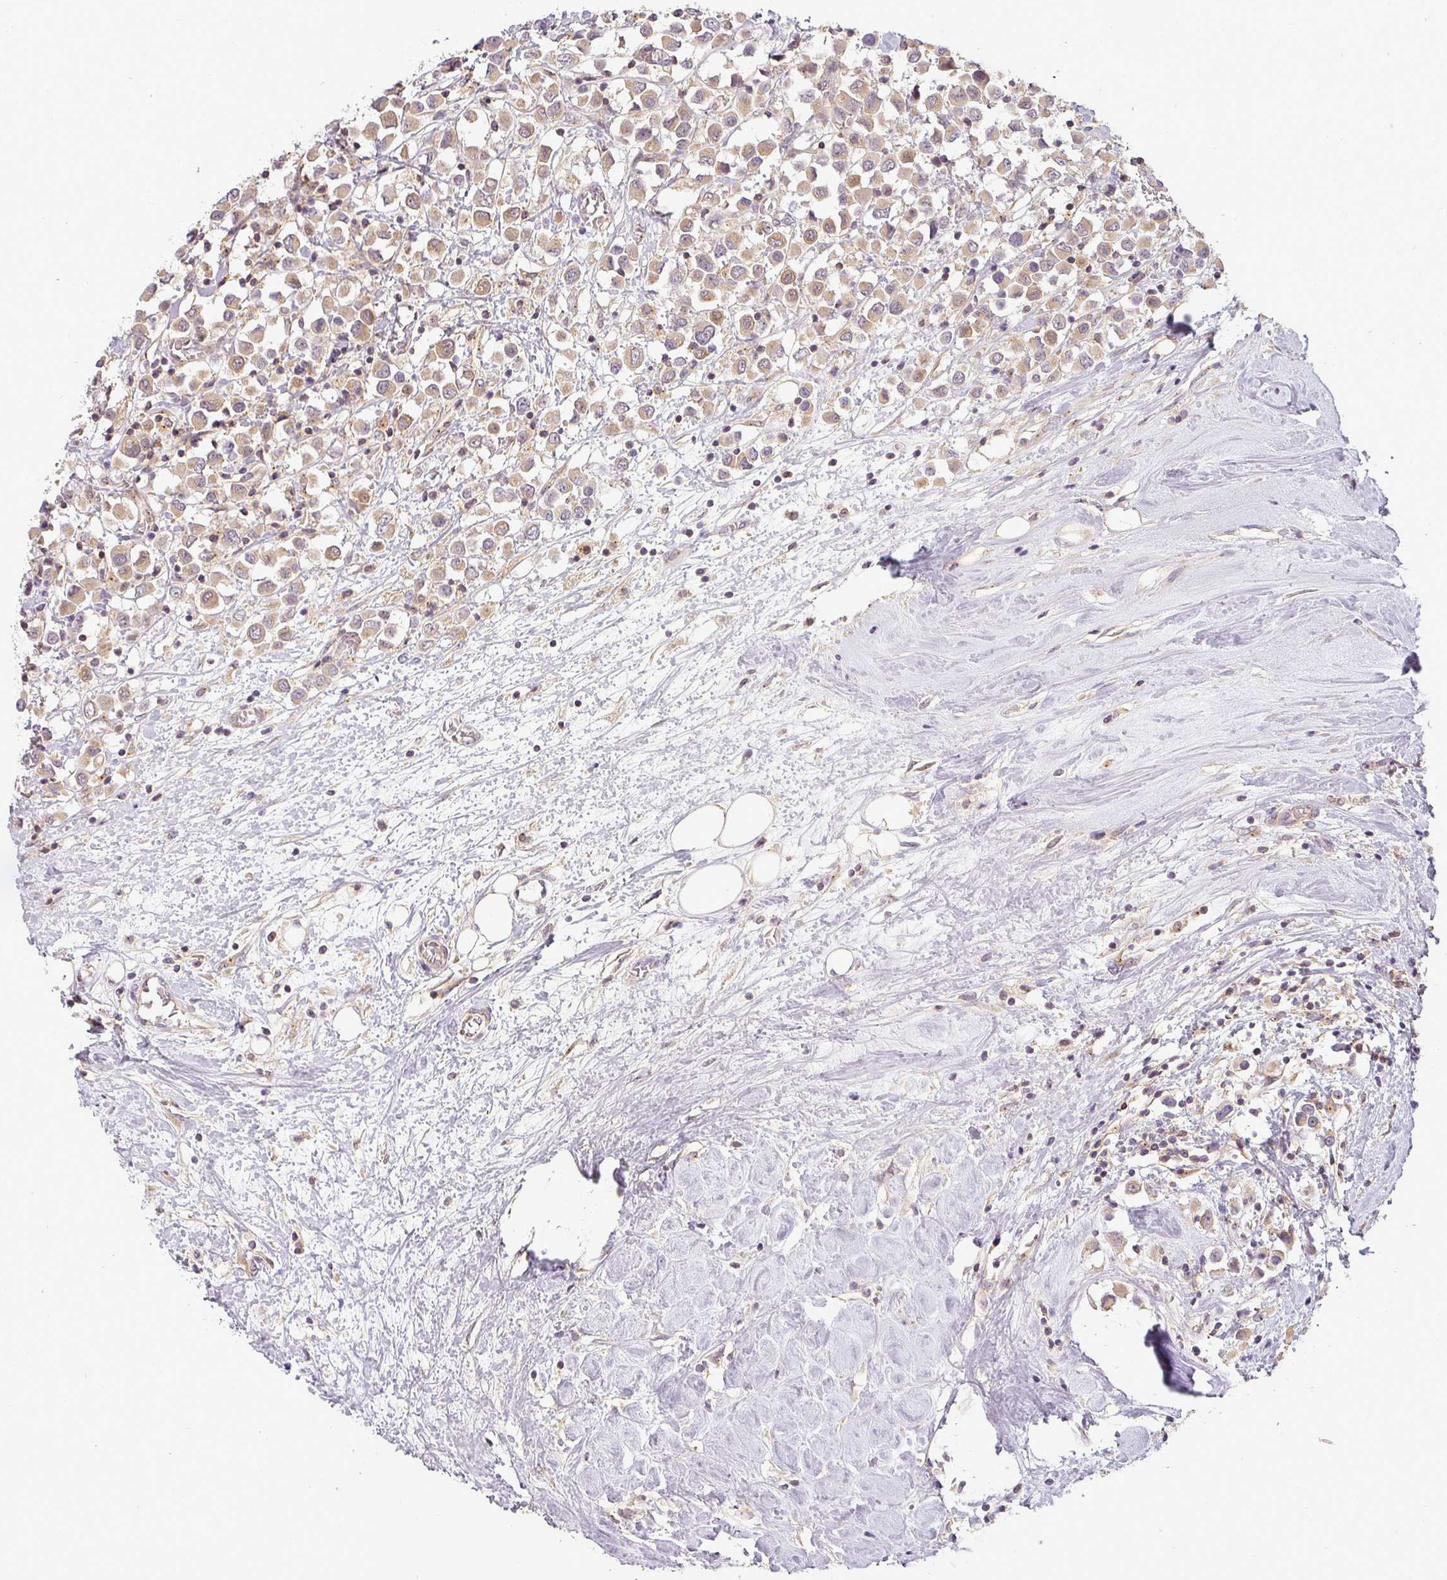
{"staining": {"intensity": "moderate", "quantity": ">75%", "location": "cytoplasmic/membranous"}, "tissue": "breast cancer", "cell_type": "Tumor cells", "image_type": "cancer", "snomed": [{"axis": "morphology", "description": "Duct carcinoma"}, {"axis": "topography", "description": "Breast"}], "caption": "Breast intraductal carcinoma stained for a protein (brown) demonstrates moderate cytoplasmic/membranous positive expression in approximately >75% of tumor cells.", "gene": "NIN", "patient": {"sex": "female", "age": 61}}